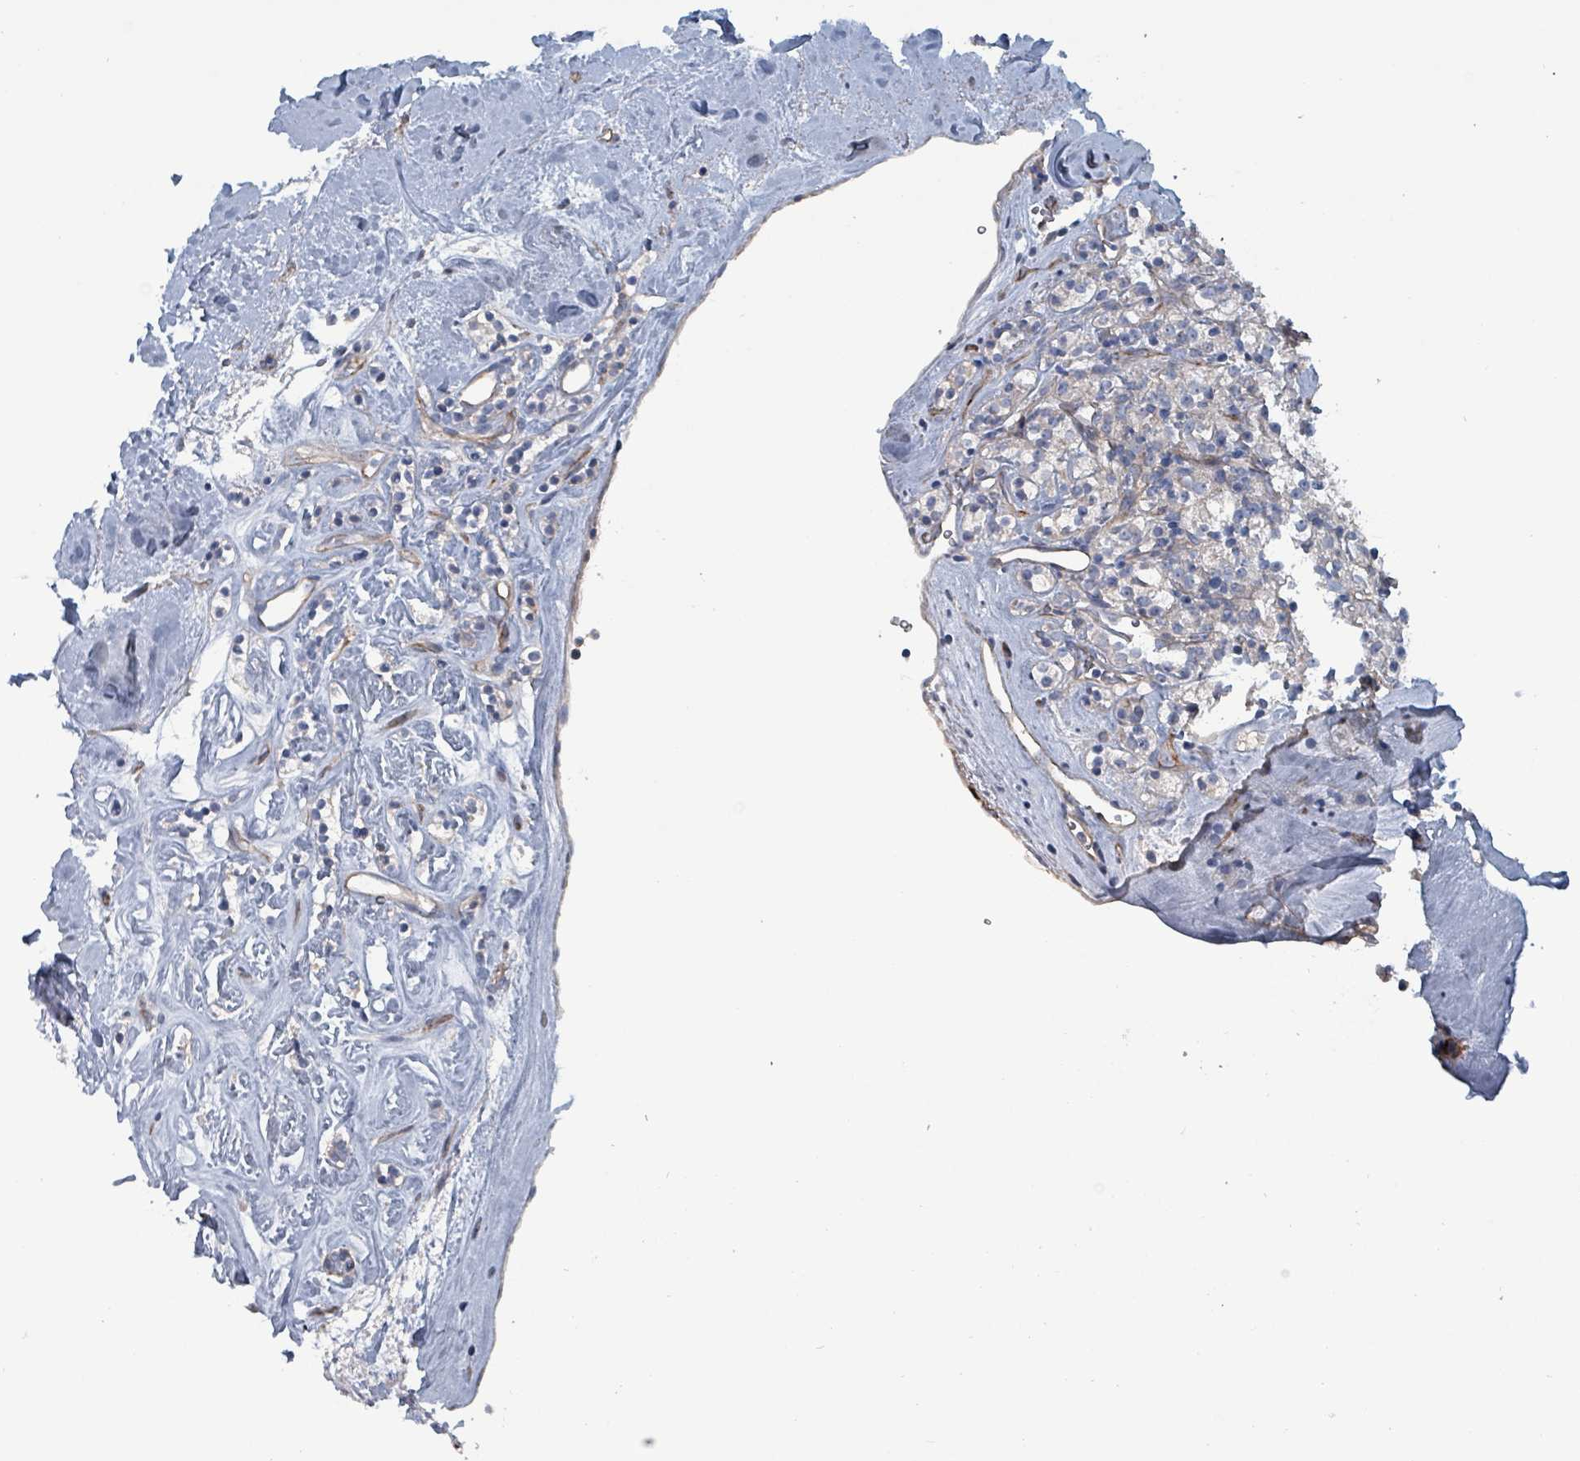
{"staining": {"intensity": "negative", "quantity": "none", "location": "none"}, "tissue": "renal cancer", "cell_type": "Tumor cells", "image_type": "cancer", "snomed": [{"axis": "morphology", "description": "Adenocarcinoma, NOS"}, {"axis": "topography", "description": "Kidney"}], "caption": "The immunohistochemistry micrograph has no significant staining in tumor cells of renal cancer tissue.", "gene": "TAAR5", "patient": {"sex": "male", "age": 77}}